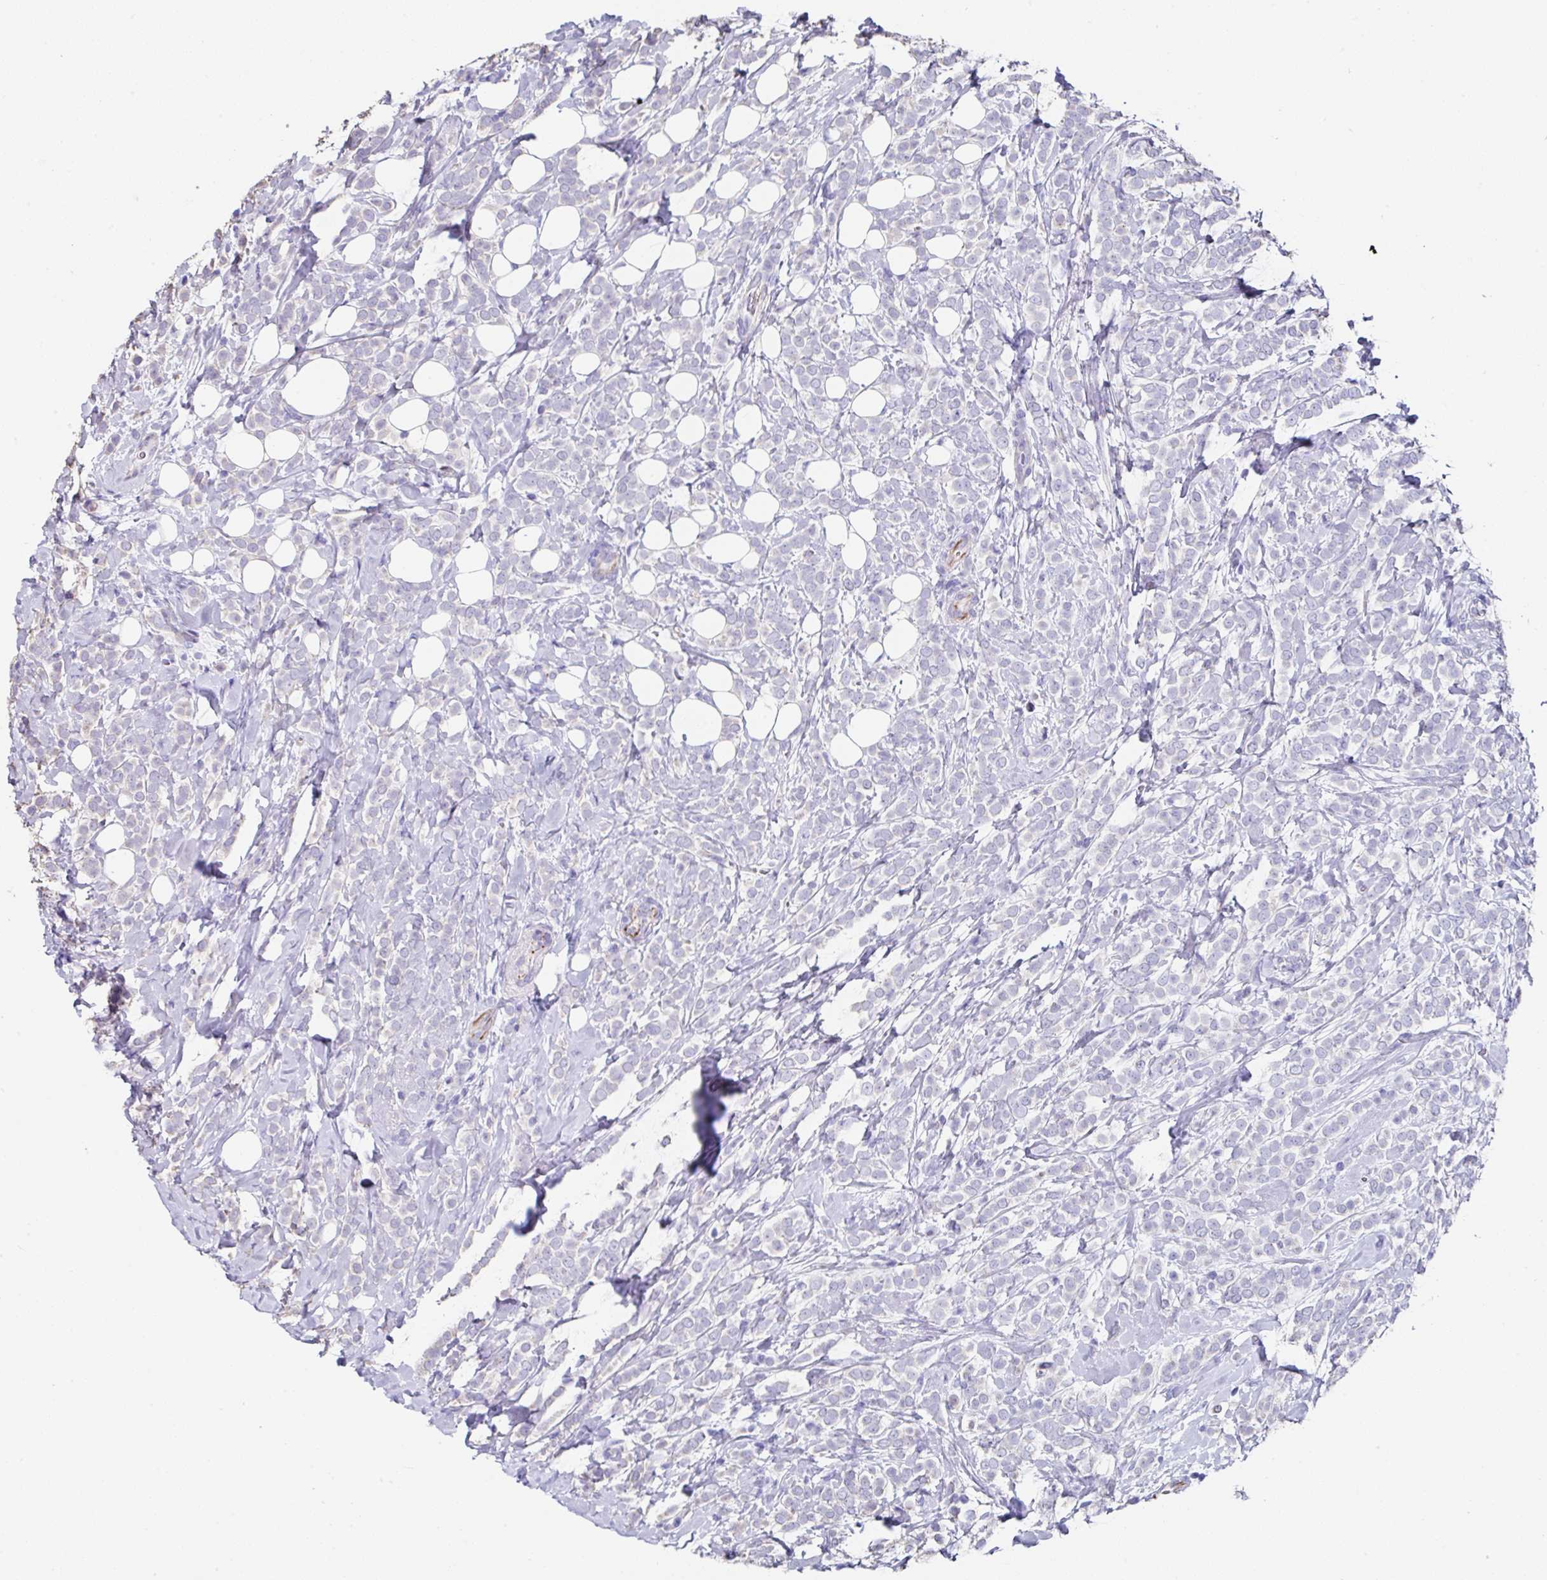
{"staining": {"intensity": "negative", "quantity": "none", "location": "none"}, "tissue": "breast cancer", "cell_type": "Tumor cells", "image_type": "cancer", "snomed": [{"axis": "morphology", "description": "Lobular carcinoma"}, {"axis": "topography", "description": "Breast"}], "caption": "This is an IHC photomicrograph of human lobular carcinoma (breast). There is no staining in tumor cells.", "gene": "TMPRSS11E", "patient": {"sex": "female", "age": 49}}